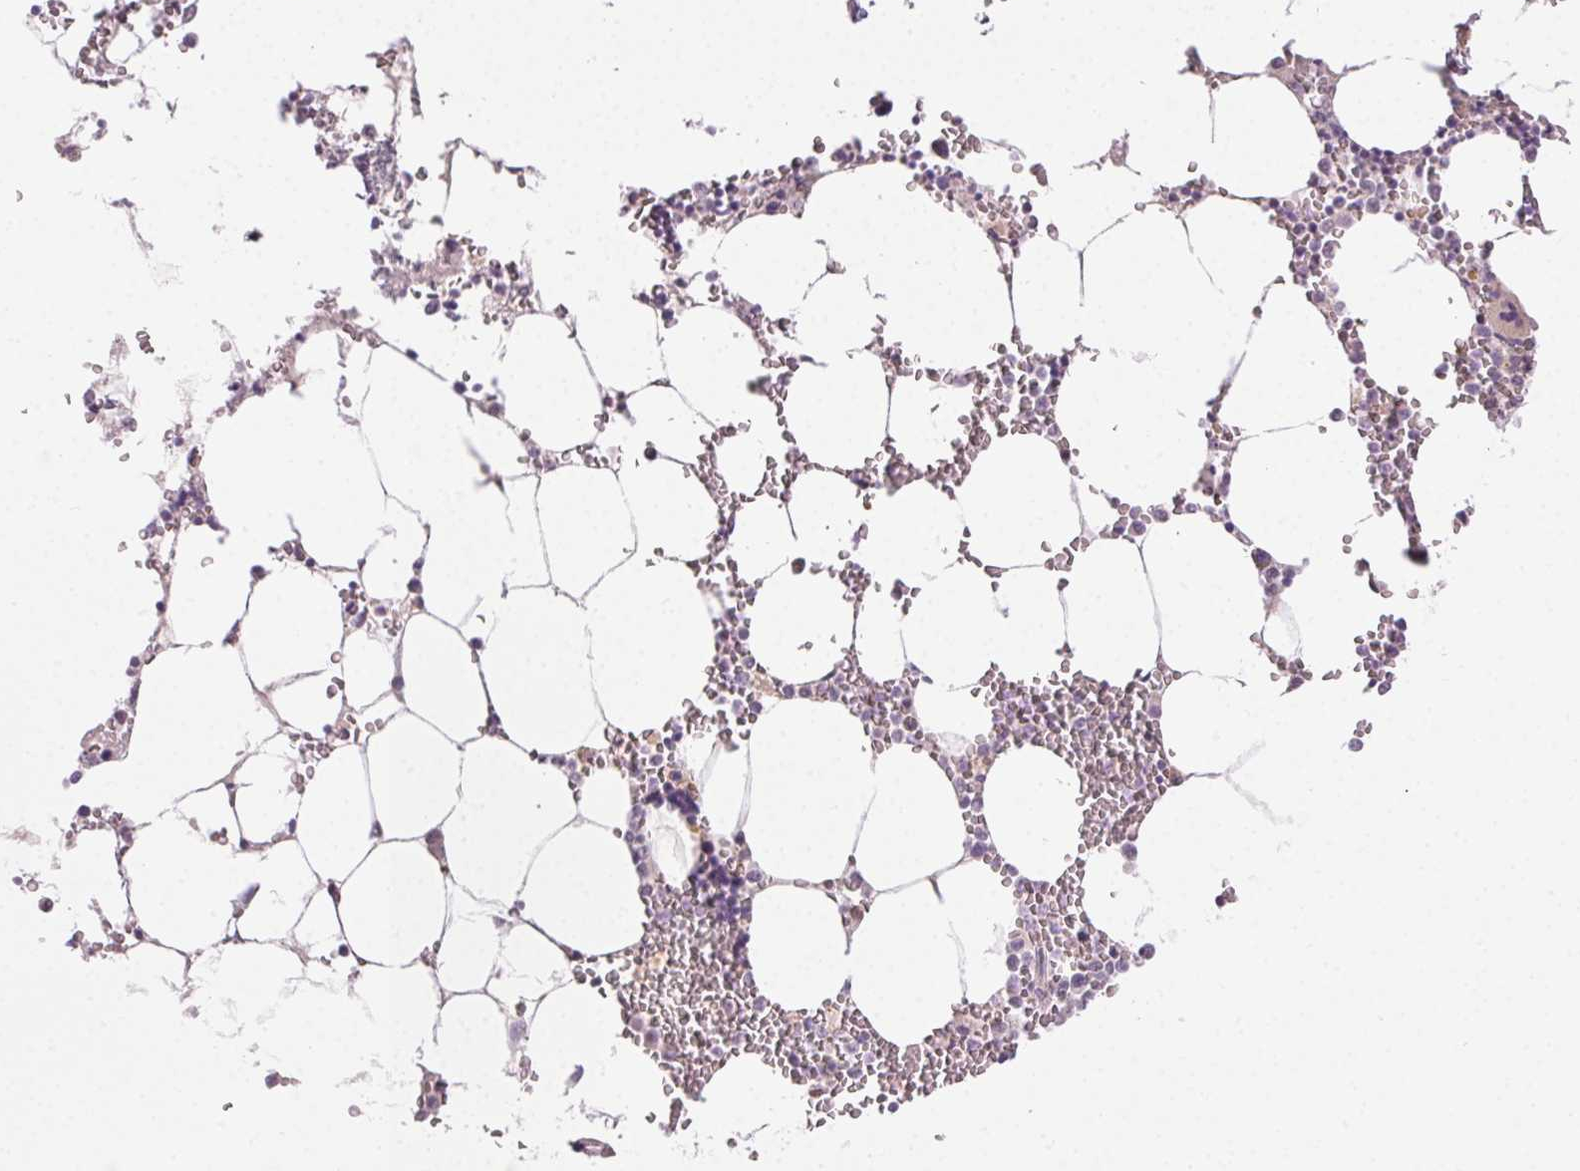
{"staining": {"intensity": "negative", "quantity": "none", "location": "none"}, "tissue": "bone marrow", "cell_type": "Hematopoietic cells", "image_type": "normal", "snomed": [{"axis": "morphology", "description": "Normal tissue, NOS"}, {"axis": "topography", "description": "Bone marrow"}], "caption": "Photomicrograph shows no significant protein positivity in hematopoietic cells of benign bone marrow.", "gene": "FAM168A", "patient": {"sex": "male", "age": 54}}